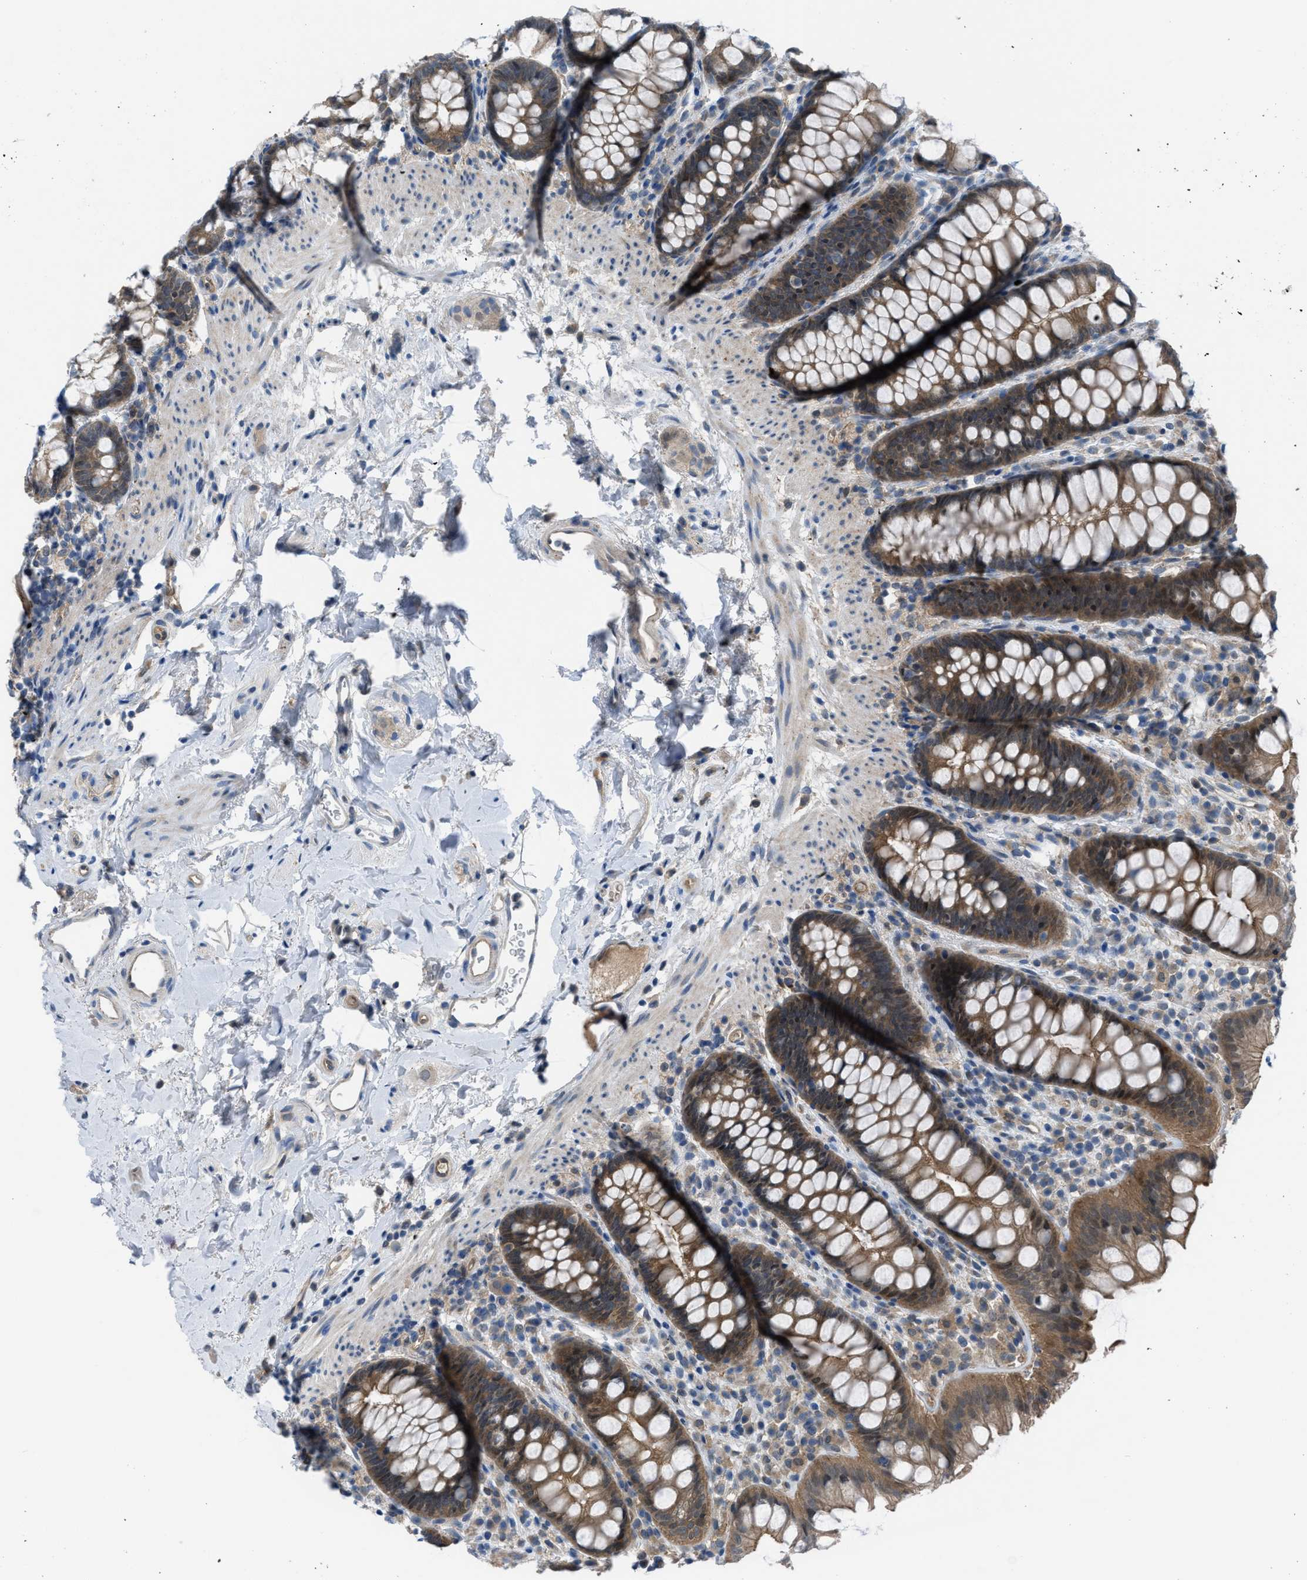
{"staining": {"intensity": "moderate", "quantity": ">75%", "location": "cytoplasmic/membranous"}, "tissue": "rectum", "cell_type": "Glandular cells", "image_type": "normal", "snomed": [{"axis": "morphology", "description": "Normal tissue, NOS"}, {"axis": "topography", "description": "Rectum"}], "caption": "Glandular cells exhibit medium levels of moderate cytoplasmic/membranous staining in about >75% of cells in normal human rectum.", "gene": "BAZ2B", "patient": {"sex": "female", "age": 65}}